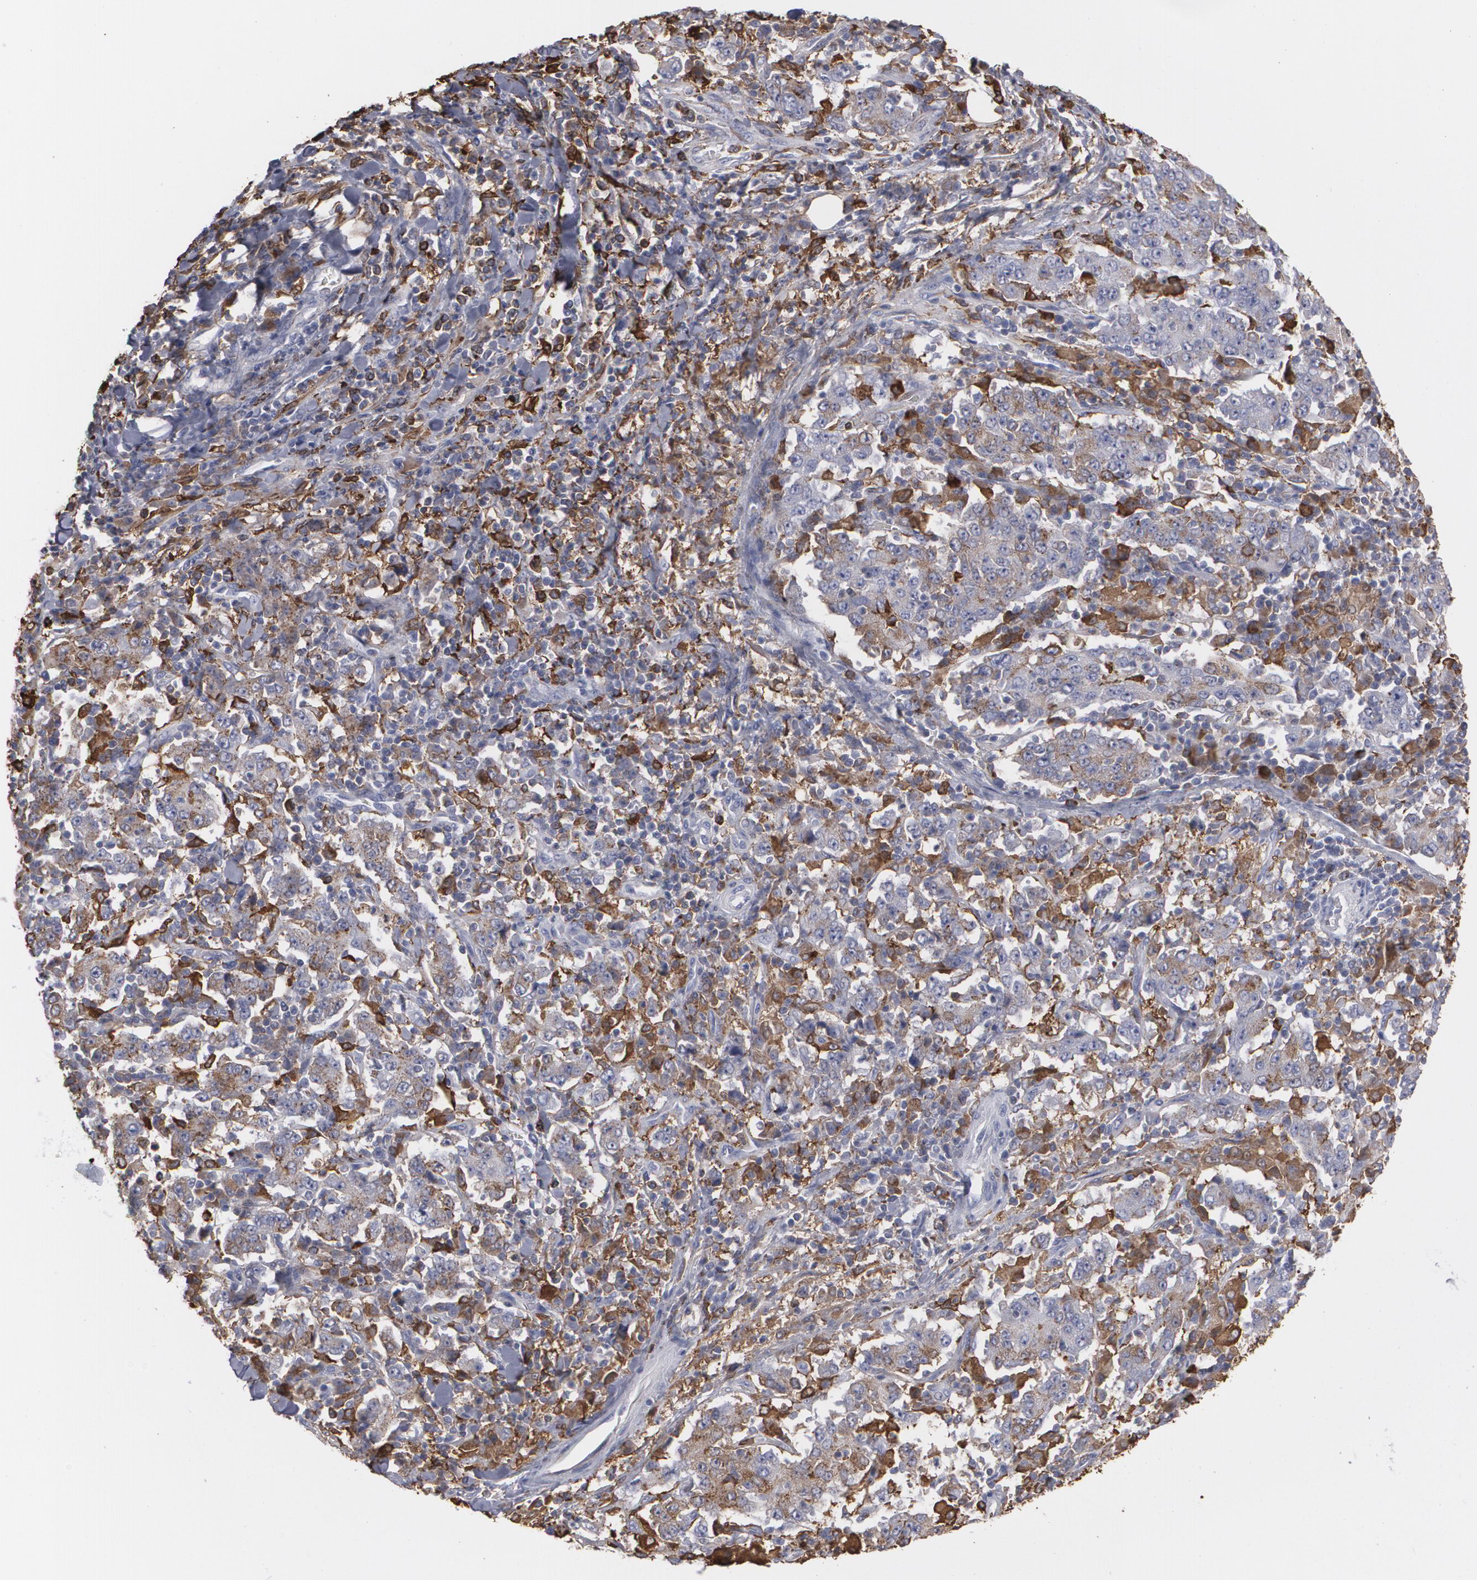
{"staining": {"intensity": "moderate", "quantity": ">75%", "location": "cytoplasmic/membranous"}, "tissue": "stomach cancer", "cell_type": "Tumor cells", "image_type": "cancer", "snomed": [{"axis": "morphology", "description": "Normal tissue, NOS"}, {"axis": "morphology", "description": "Adenocarcinoma, NOS"}, {"axis": "topography", "description": "Stomach, upper"}, {"axis": "topography", "description": "Stomach"}], "caption": "Adenocarcinoma (stomach) stained with DAB immunohistochemistry shows medium levels of moderate cytoplasmic/membranous staining in approximately >75% of tumor cells.", "gene": "ODC1", "patient": {"sex": "male", "age": 59}}